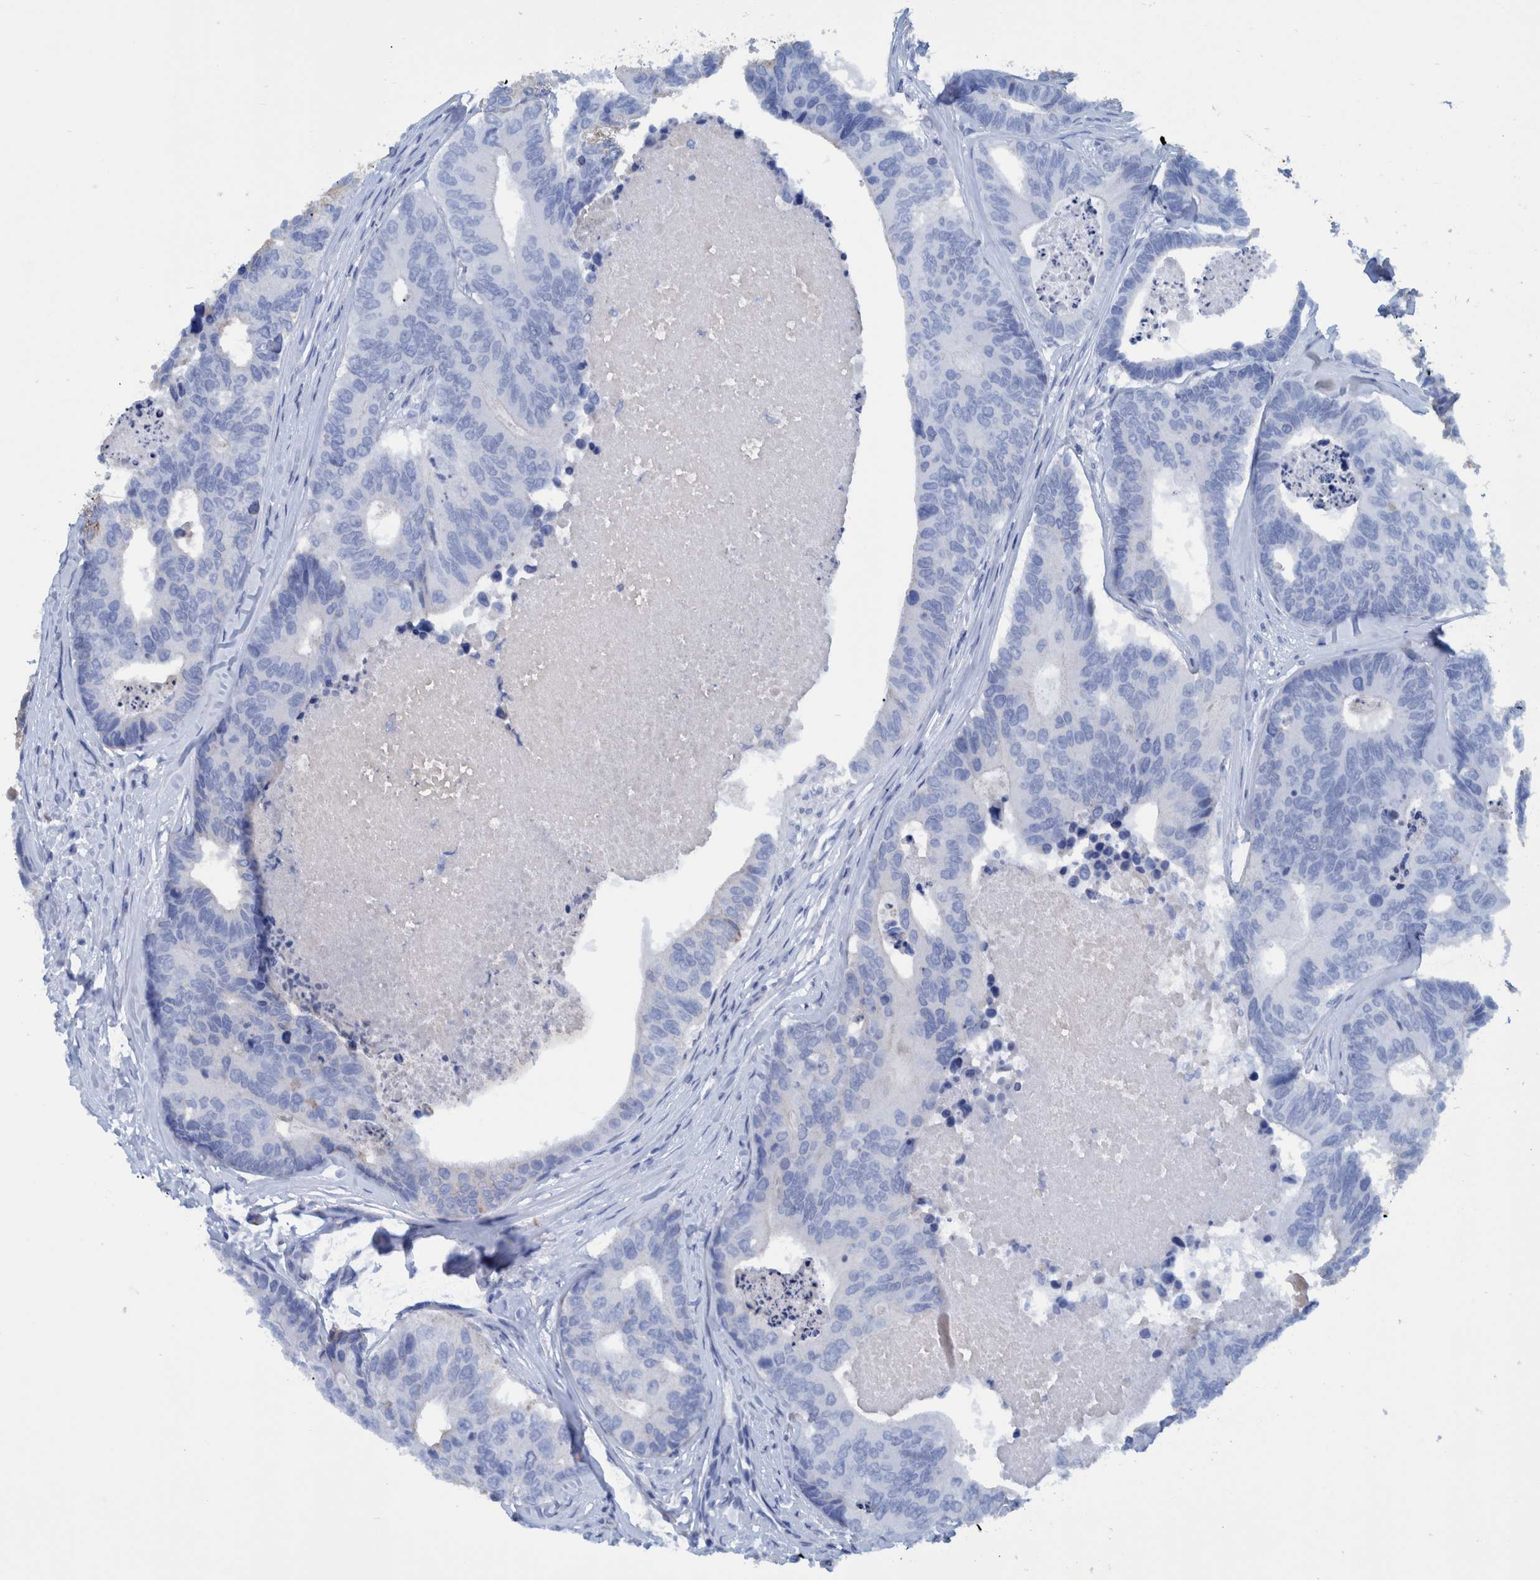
{"staining": {"intensity": "negative", "quantity": "none", "location": "none"}, "tissue": "colorectal cancer", "cell_type": "Tumor cells", "image_type": "cancer", "snomed": [{"axis": "morphology", "description": "Adenocarcinoma, NOS"}, {"axis": "topography", "description": "Colon"}], "caption": "Colorectal cancer (adenocarcinoma) stained for a protein using IHC demonstrates no positivity tumor cells.", "gene": "BZW2", "patient": {"sex": "female", "age": 67}}